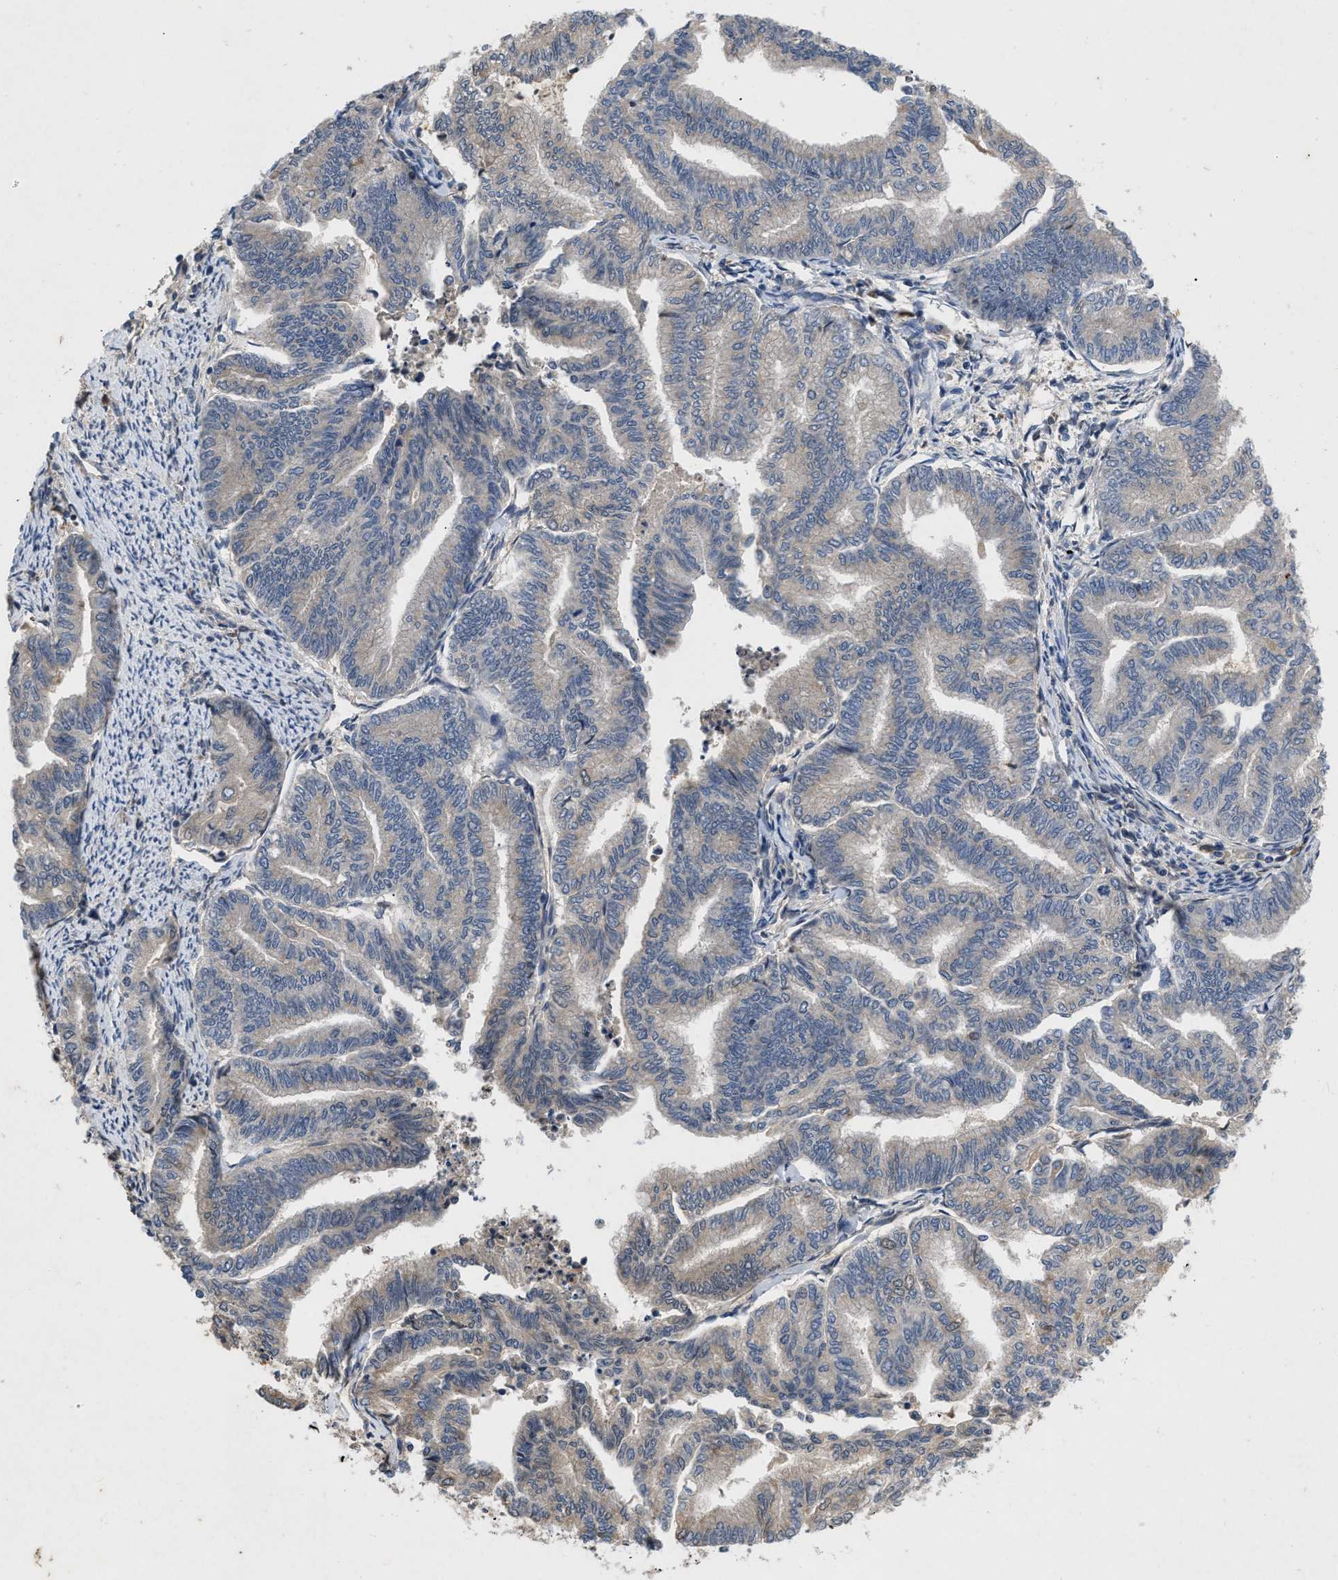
{"staining": {"intensity": "weak", "quantity": "<25%", "location": "cytoplasmic/membranous"}, "tissue": "endometrial cancer", "cell_type": "Tumor cells", "image_type": "cancer", "snomed": [{"axis": "morphology", "description": "Adenocarcinoma, NOS"}, {"axis": "topography", "description": "Endometrium"}], "caption": "The micrograph reveals no staining of tumor cells in adenocarcinoma (endometrial).", "gene": "VPS4A", "patient": {"sex": "female", "age": 79}}